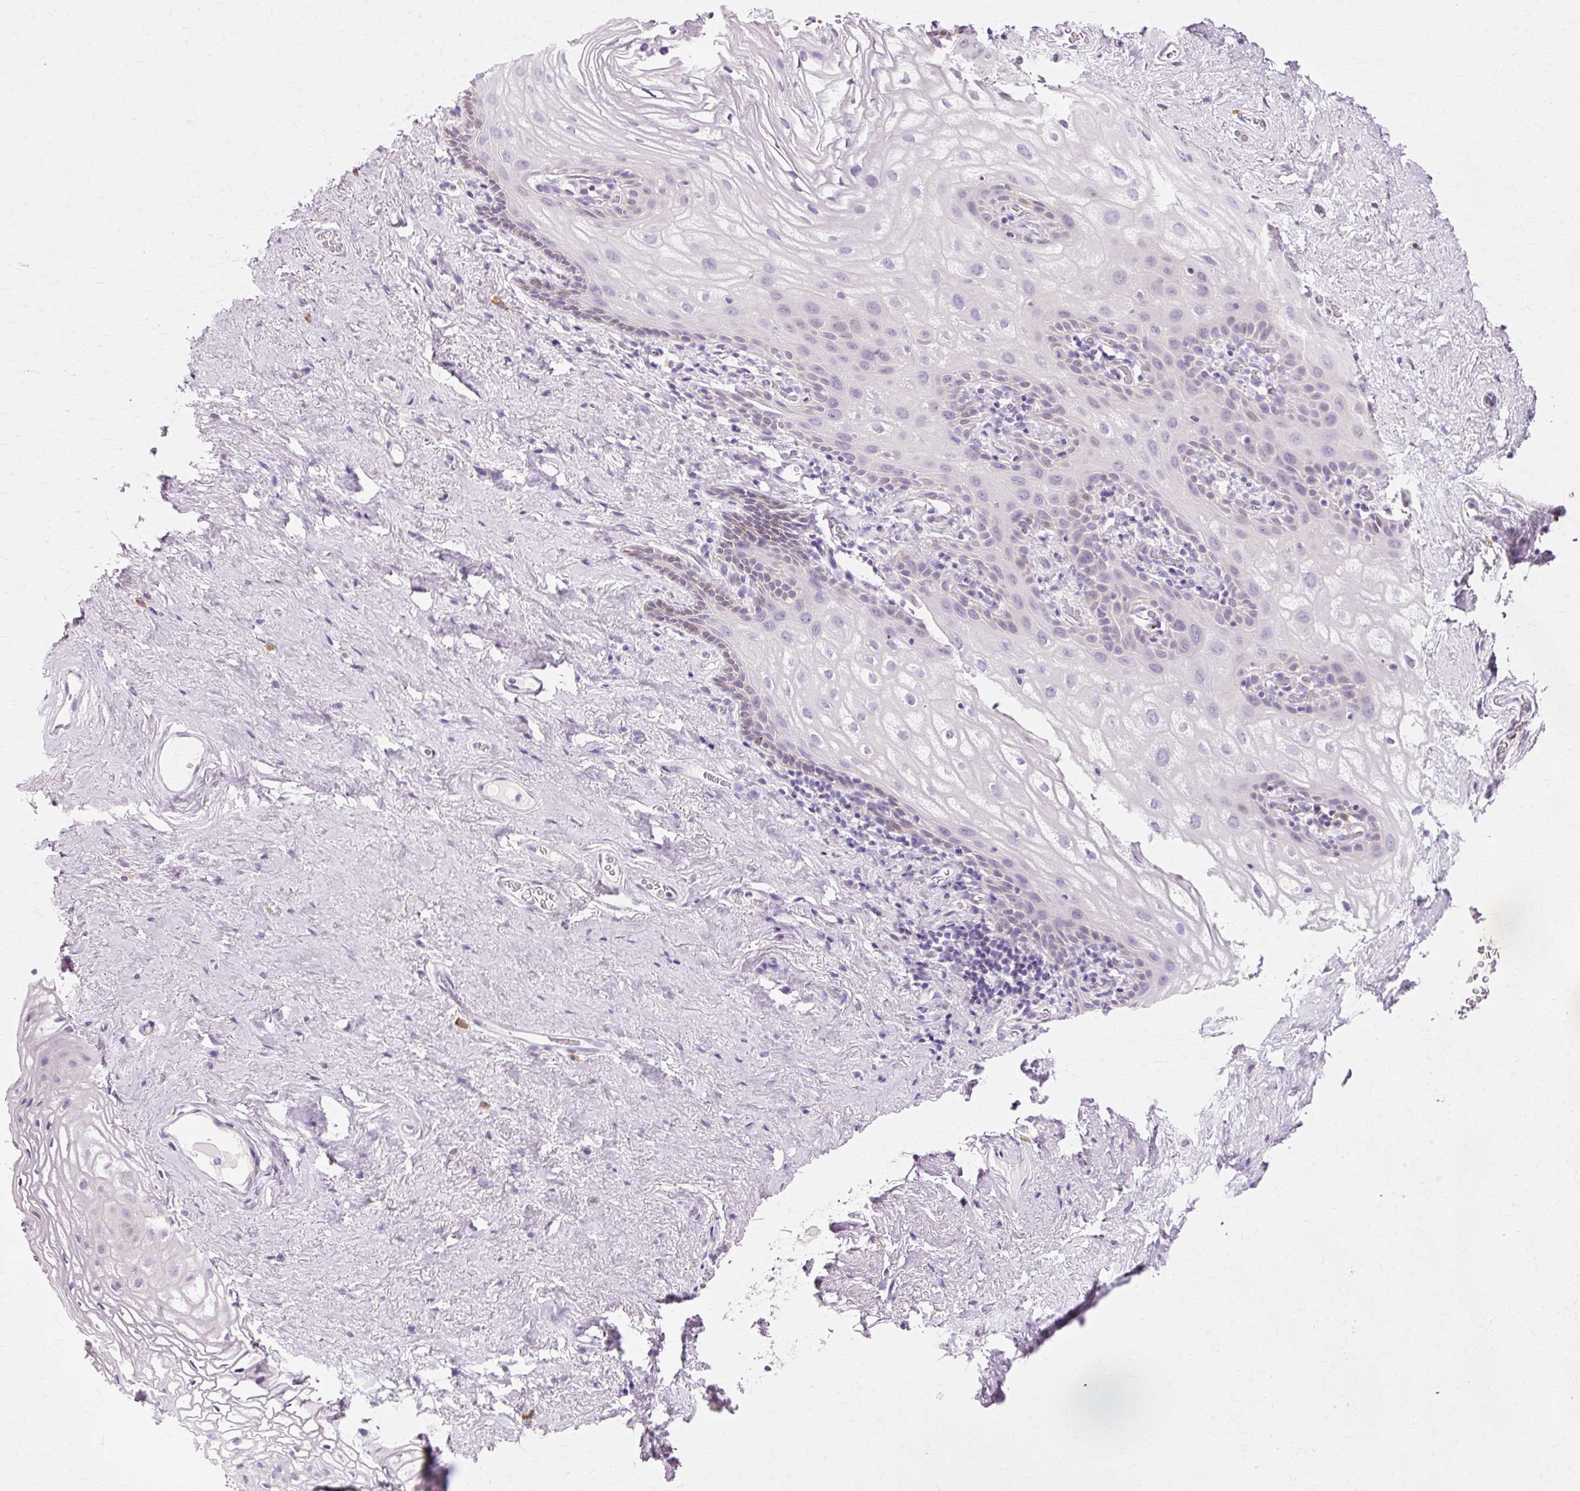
{"staining": {"intensity": "negative", "quantity": "none", "location": "none"}, "tissue": "vagina", "cell_type": "Squamous epithelial cells", "image_type": "normal", "snomed": [{"axis": "morphology", "description": "Normal tissue, NOS"}, {"axis": "topography", "description": "Vagina"}, {"axis": "topography", "description": "Peripheral nerve tissue"}], "caption": "Squamous epithelial cells show no significant protein expression in unremarkable vagina.", "gene": "VN1R2", "patient": {"sex": "female", "age": 71}}